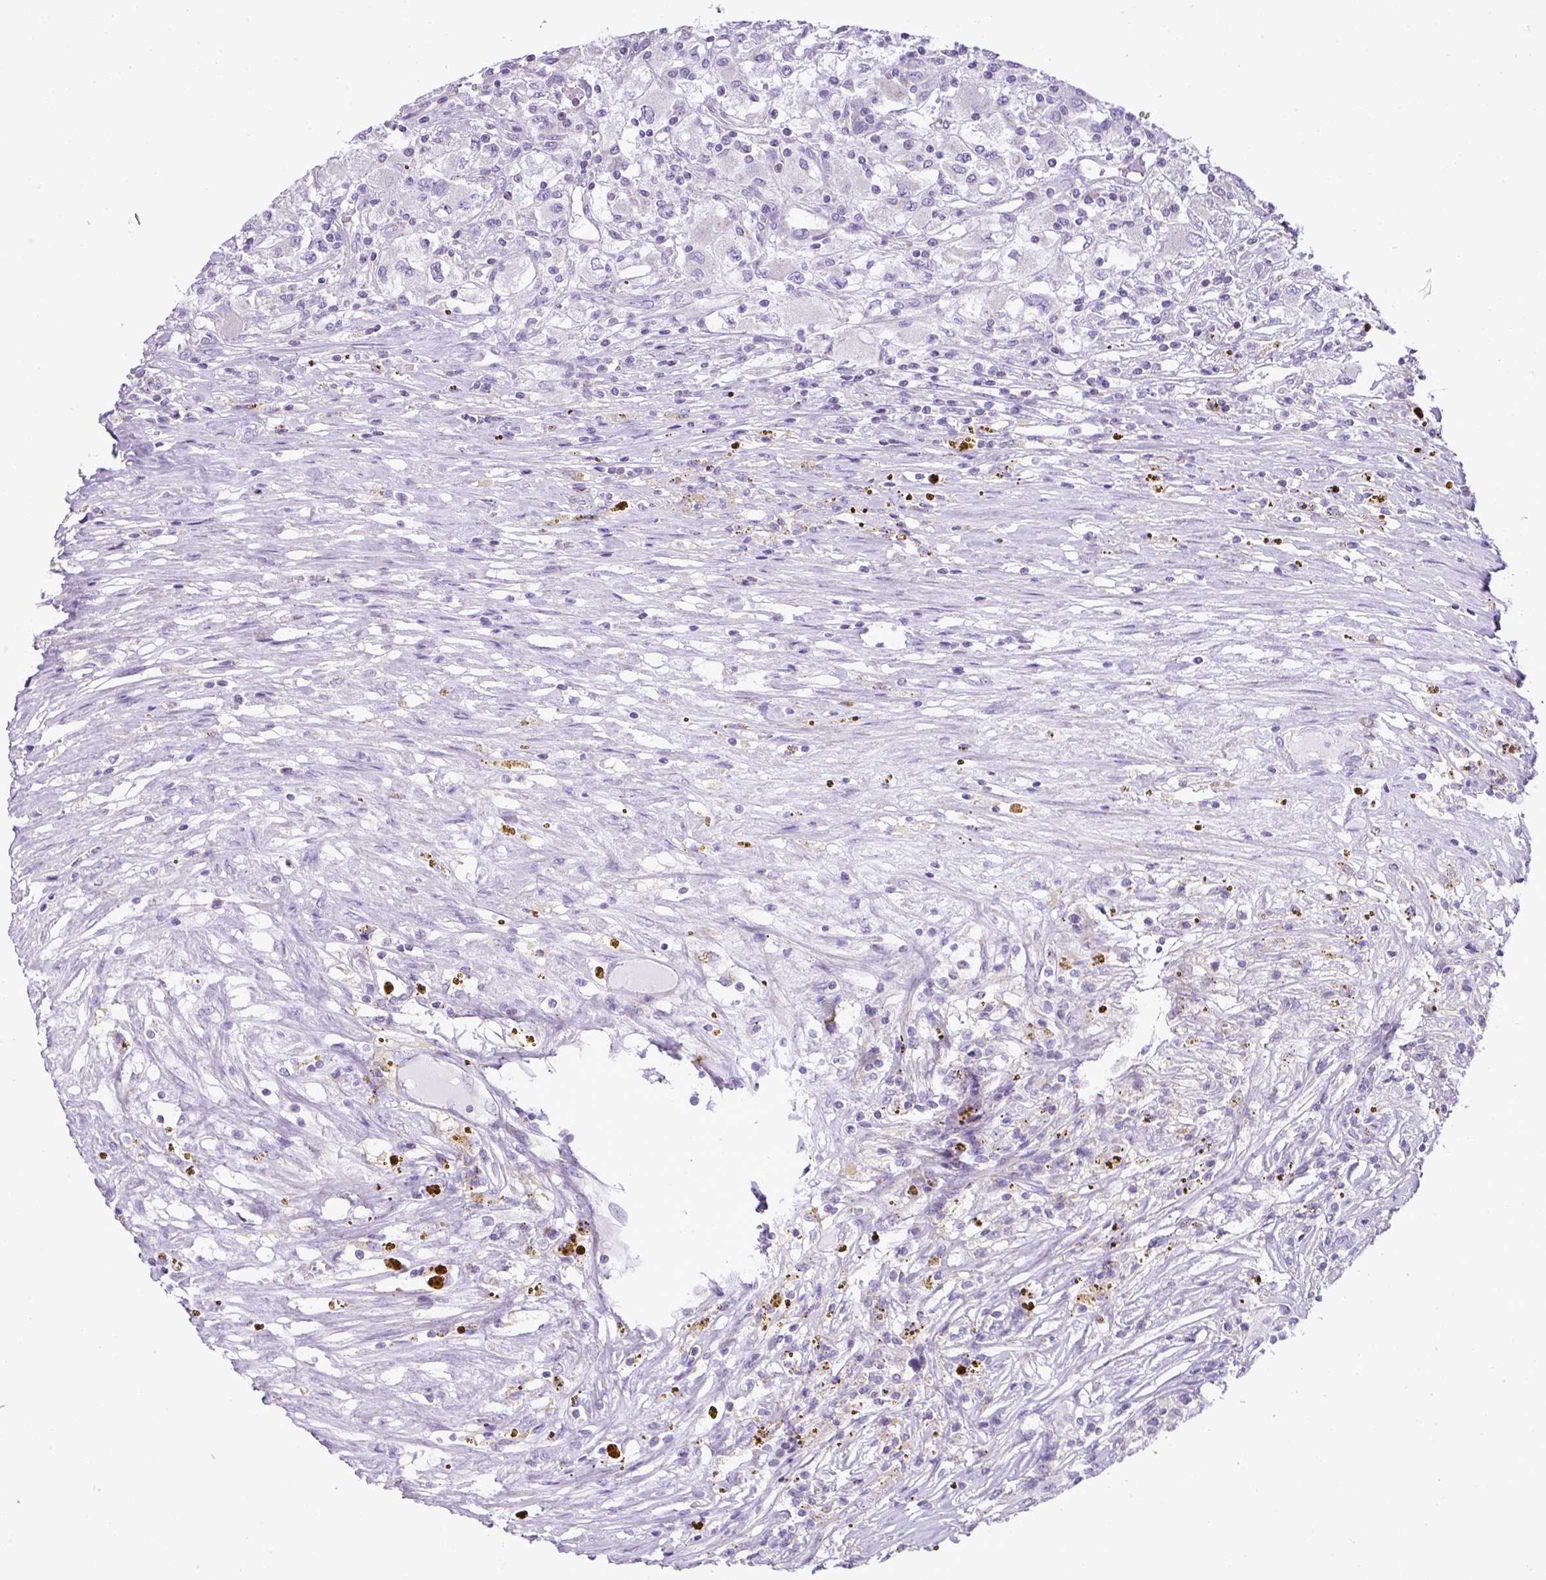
{"staining": {"intensity": "negative", "quantity": "none", "location": "none"}, "tissue": "renal cancer", "cell_type": "Tumor cells", "image_type": "cancer", "snomed": [{"axis": "morphology", "description": "Adenocarcinoma, NOS"}, {"axis": "topography", "description": "Kidney"}], "caption": "The immunohistochemistry micrograph has no significant positivity in tumor cells of adenocarcinoma (renal) tissue. The staining is performed using DAB brown chromogen with nuclei counter-stained in using hematoxylin.", "gene": "PGAP4", "patient": {"sex": "female", "age": 67}}